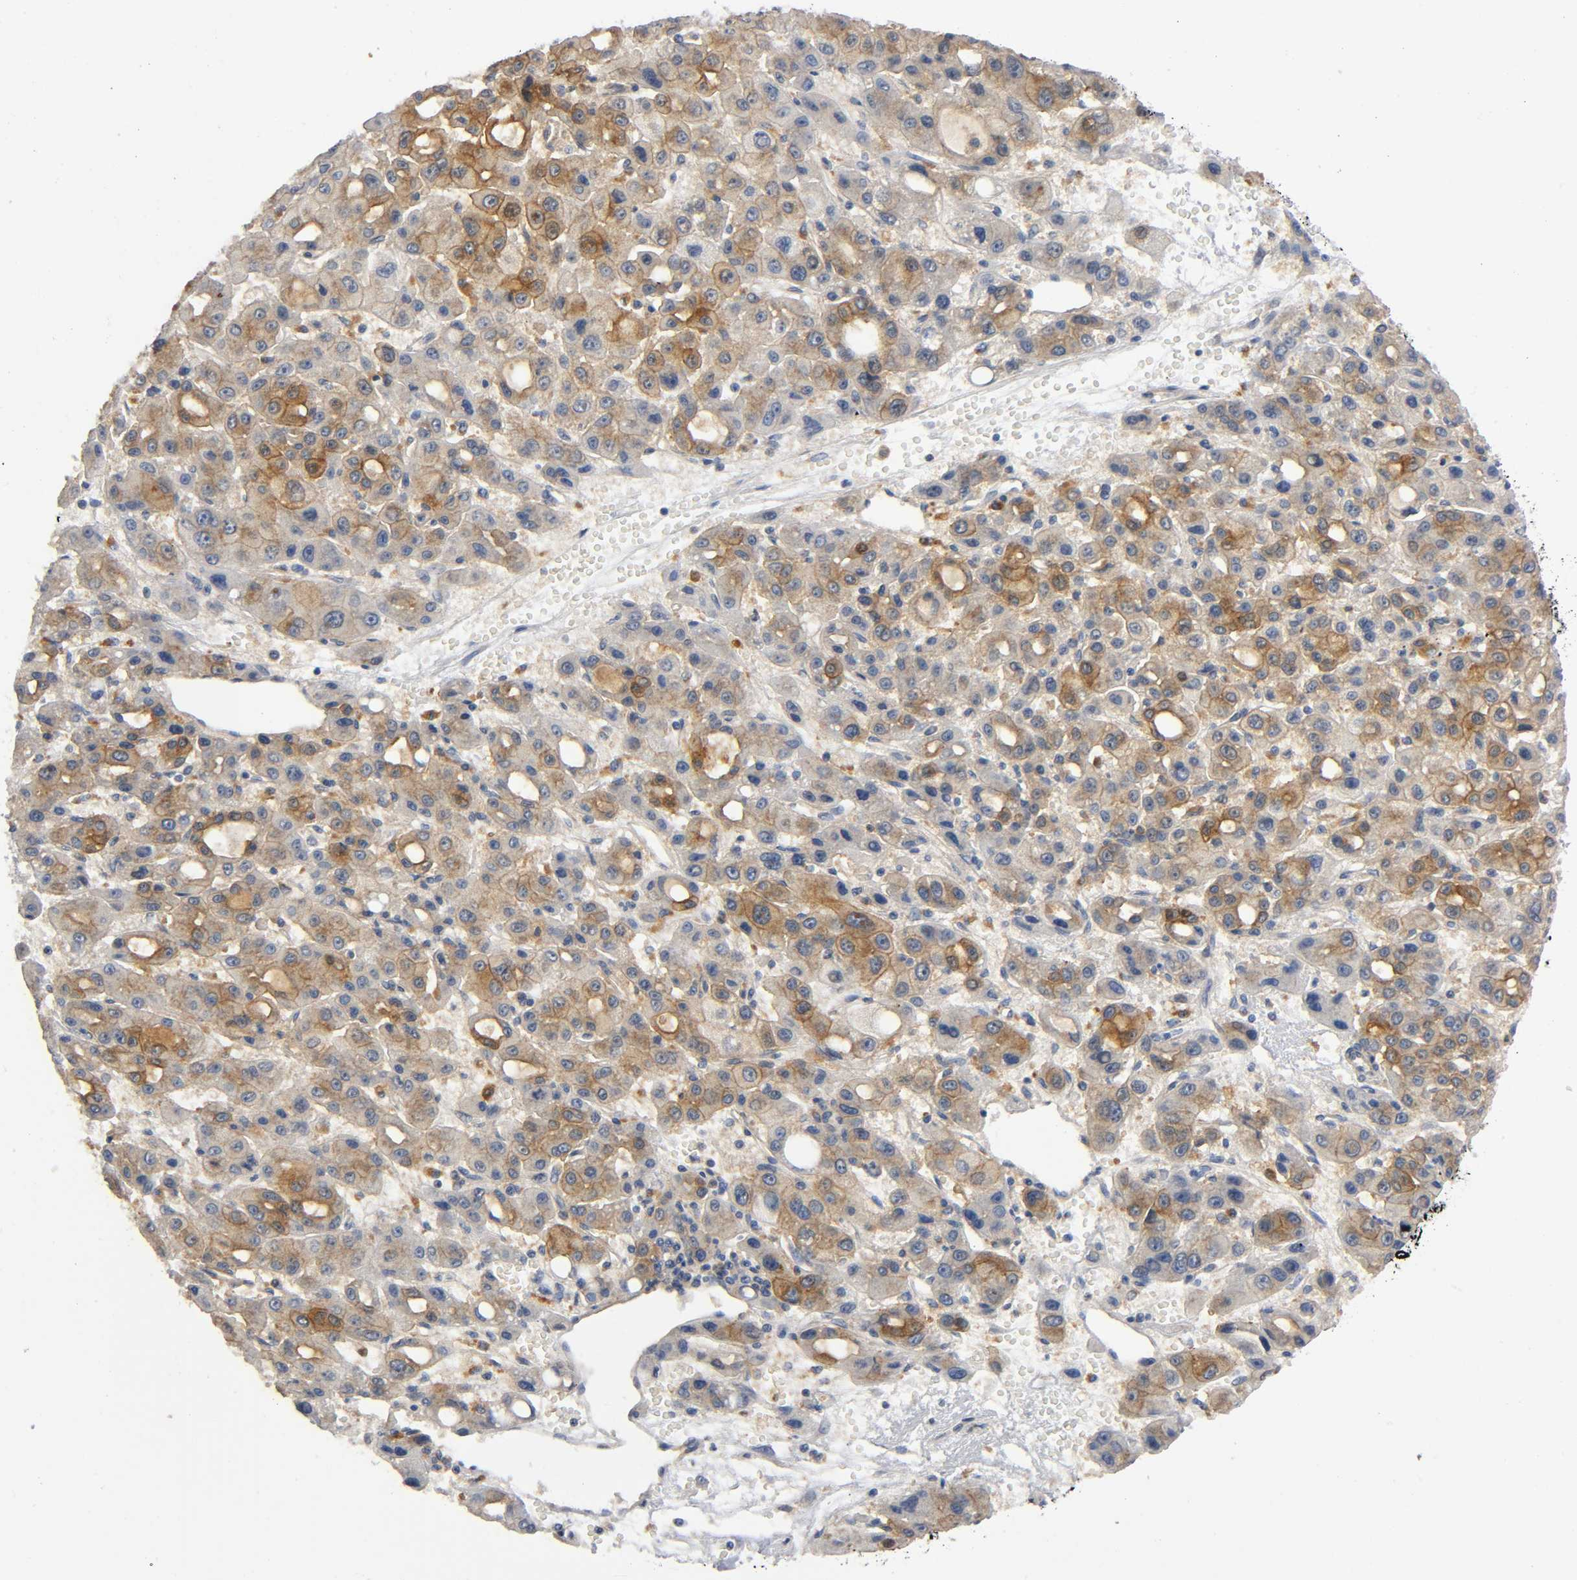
{"staining": {"intensity": "moderate", "quantity": ">75%", "location": "cytoplasmic/membranous"}, "tissue": "liver cancer", "cell_type": "Tumor cells", "image_type": "cancer", "snomed": [{"axis": "morphology", "description": "Carcinoma, Hepatocellular, NOS"}, {"axis": "topography", "description": "Liver"}], "caption": "Human liver cancer stained for a protein (brown) reveals moderate cytoplasmic/membranous positive expression in approximately >75% of tumor cells.", "gene": "HDAC6", "patient": {"sex": "male", "age": 55}}